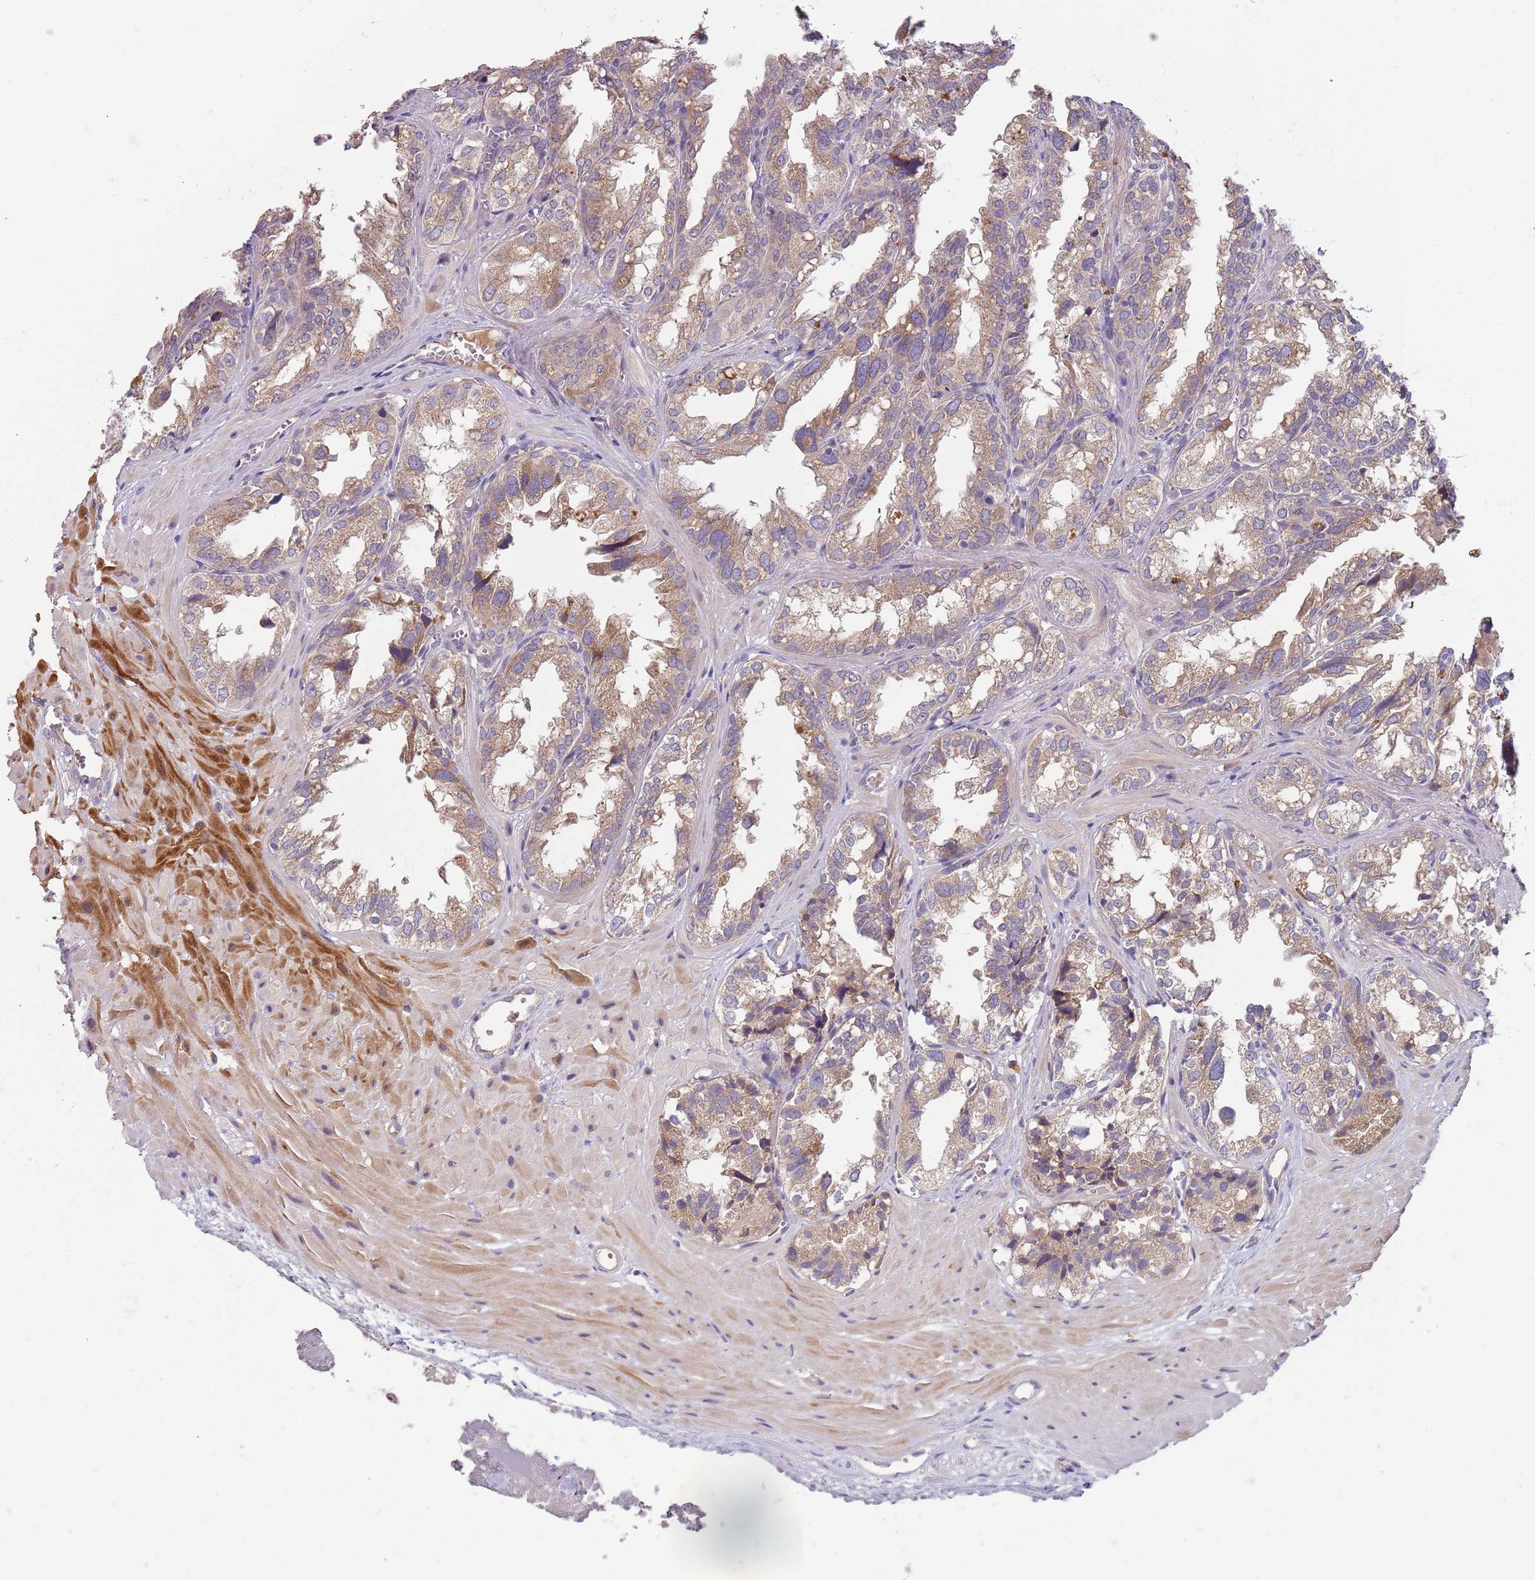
{"staining": {"intensity": "moderate", "quantity": ">75%", "location": "cytoplasmic/membranous"}, "tissue": "seminal vesicle", "cell_type": "Glandular cells", "image_type": "normal", "snomed": [{"axis": "morphology", "description": "Normal tissue, NOS"}, {"axis": "topography", "description": "Prostate"}, {"axis": "topography", "description": "Seminal veicle"}], "caption": "A micrograph of seminal vesicle stained for a protein demonstrates moderate cytoplasmic/membranous brown staining in glandular cells.", "gene": "FECH", "patient": {"sex": "male", "age": 51}}